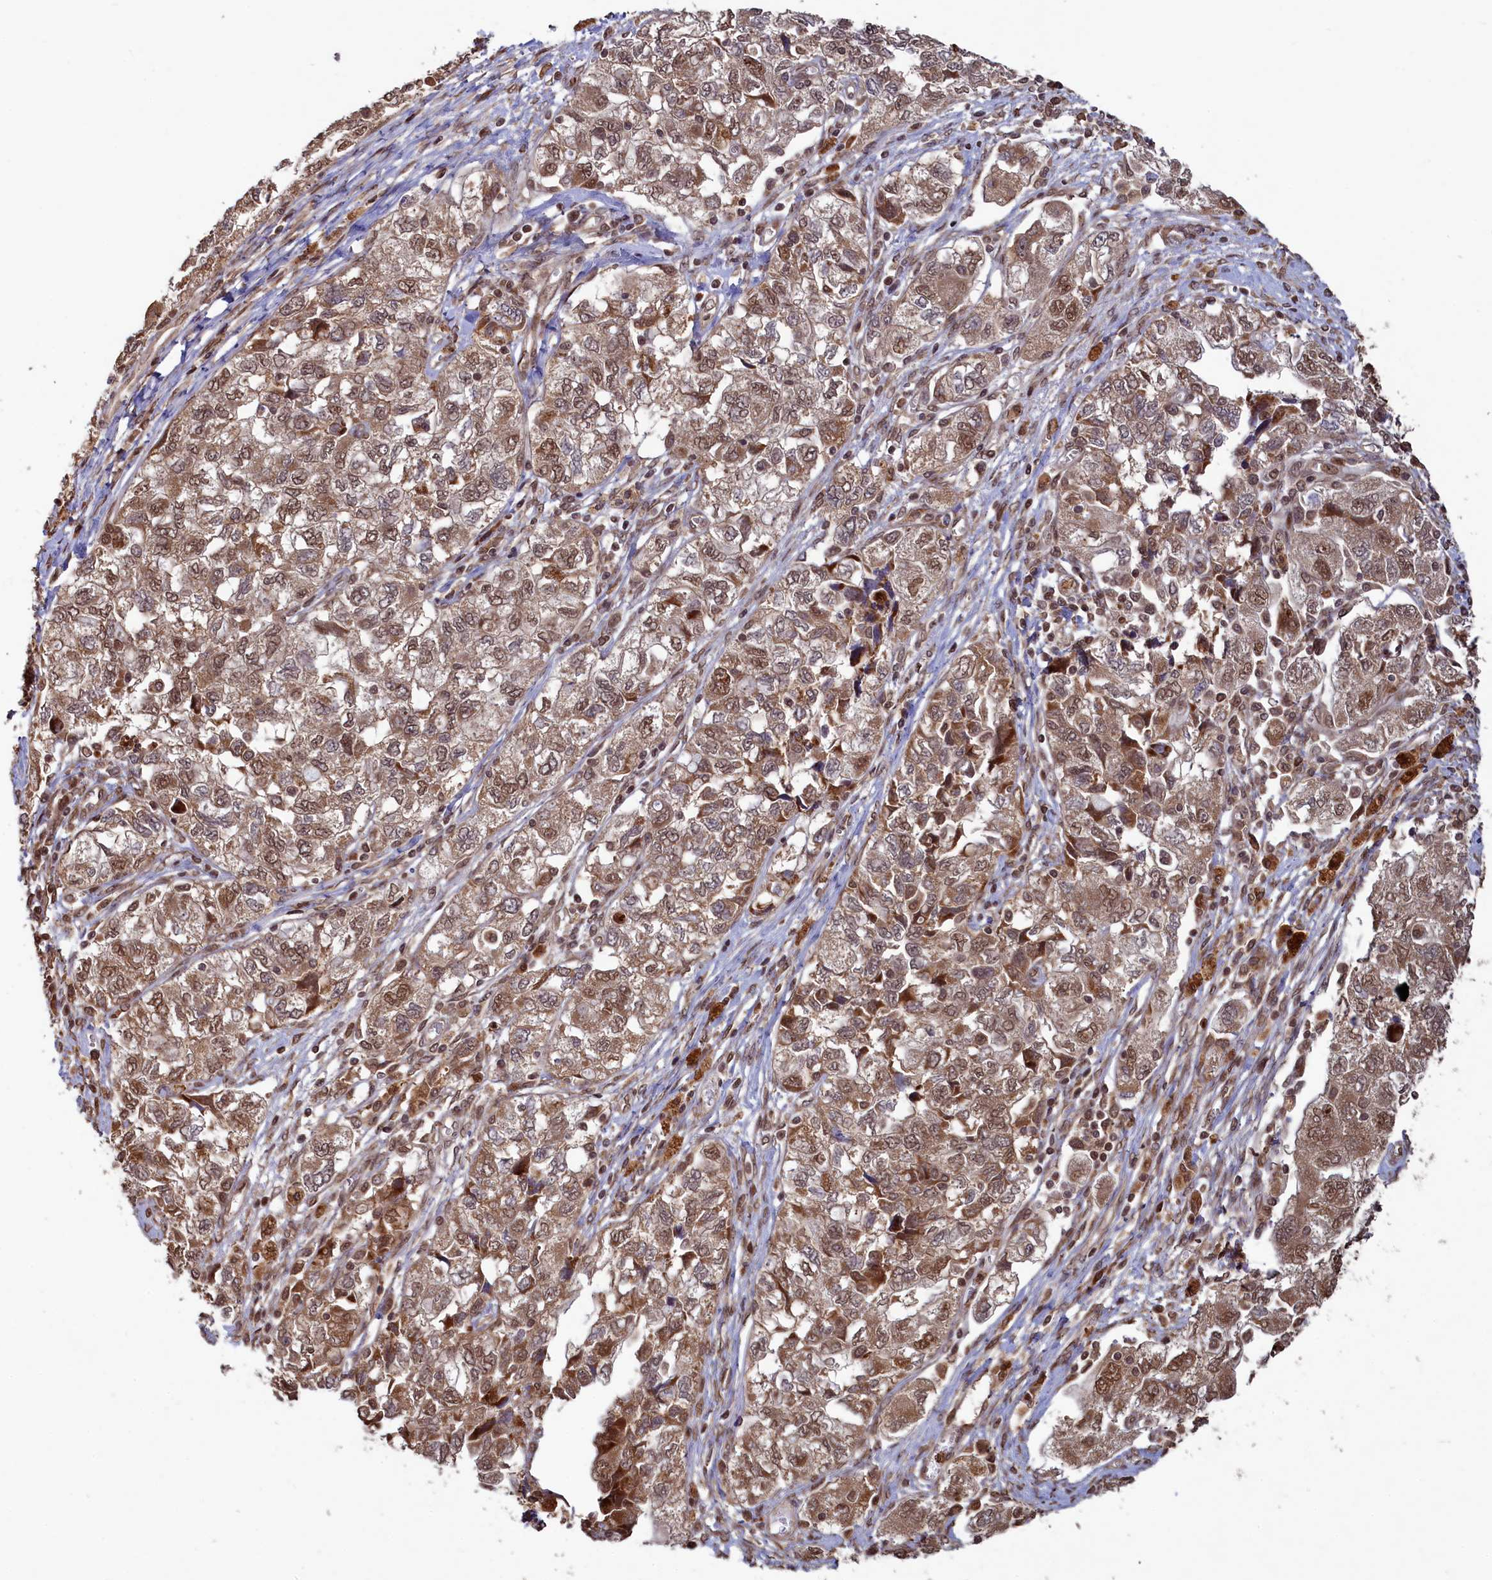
{"staining": {"intensity": "moderate", "quantity": ">75%", "location": "nuclear"}, "tissue": "ovarian cancer", "cell_type": "Tumor cells", "image_type": "cancer", "snomed": [{"axis": "morphology", "description": "Carcinoma, NOS"}, {"axis": "morphology", "description": "Cystadenocarcinoma, serous, NOS"}, {"axis": "topography", "description": "Ovary"}], "caption": "Moderate nuclear positivity for a protein is appreciated in approximately >75% of tumor cells of ovarian cancer using immunohistochemistry (IHC).", "gene": "NAE1", "patient": {"sex": "female", "age": 69}}